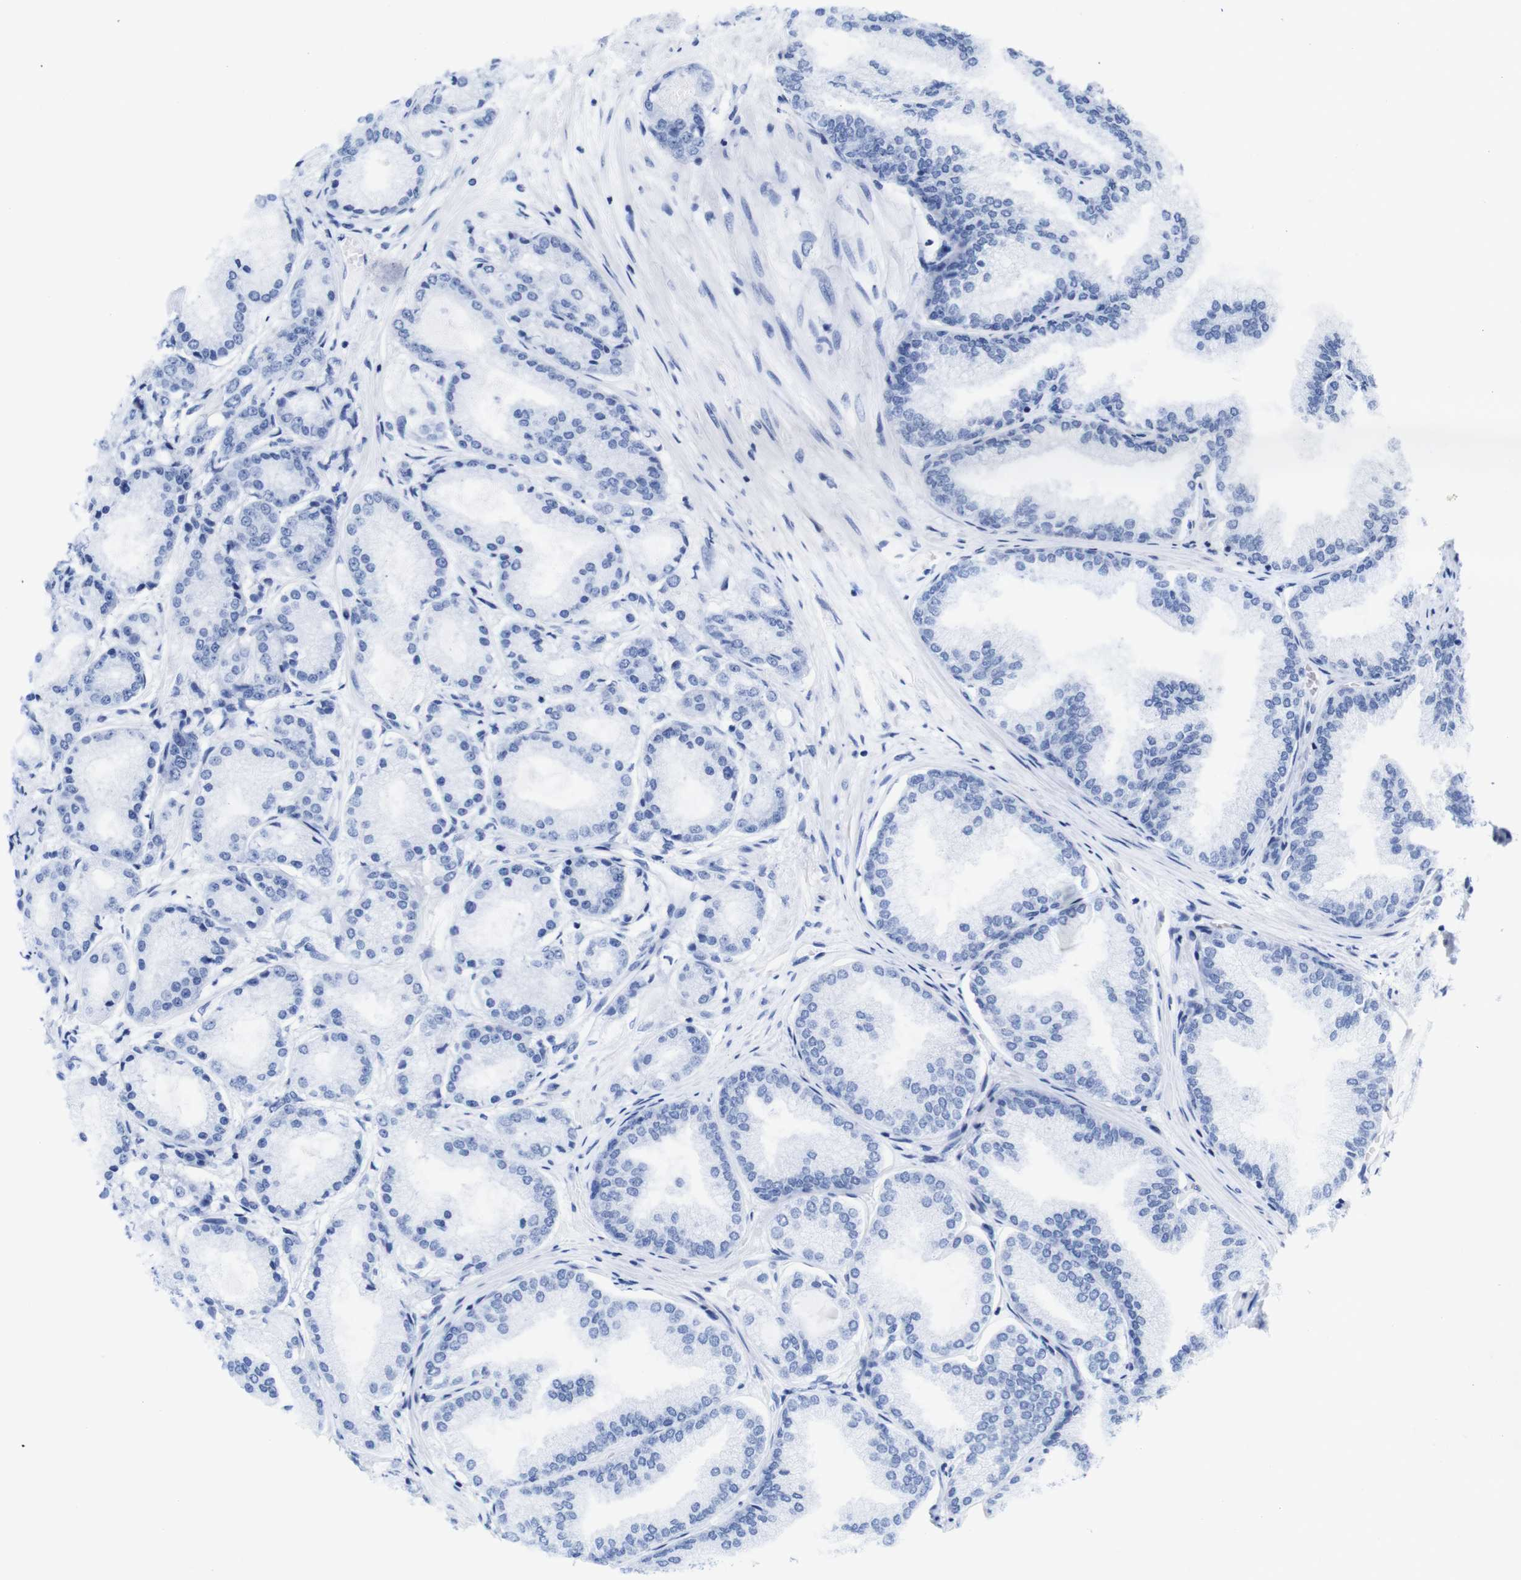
{"staining": {"intensity": "negative", "quantity": "none", "location": "none"}, "tissue": "prostate cancer", "cell_type": "Tumor cells", "image_type": "cancer", "snomed": [{"axis": "morphology", "description": "Adenocarcinoma, High grade"}, {"axis": "topography", "description": "Prostate"}], "caption": "This is an immunohistochemistry (IHC) micrograph of human prostate cancer. There is no positivity in tumor cells.", "gene": "TCEAL9", "patient": {"sex": "male", "age": 59}}